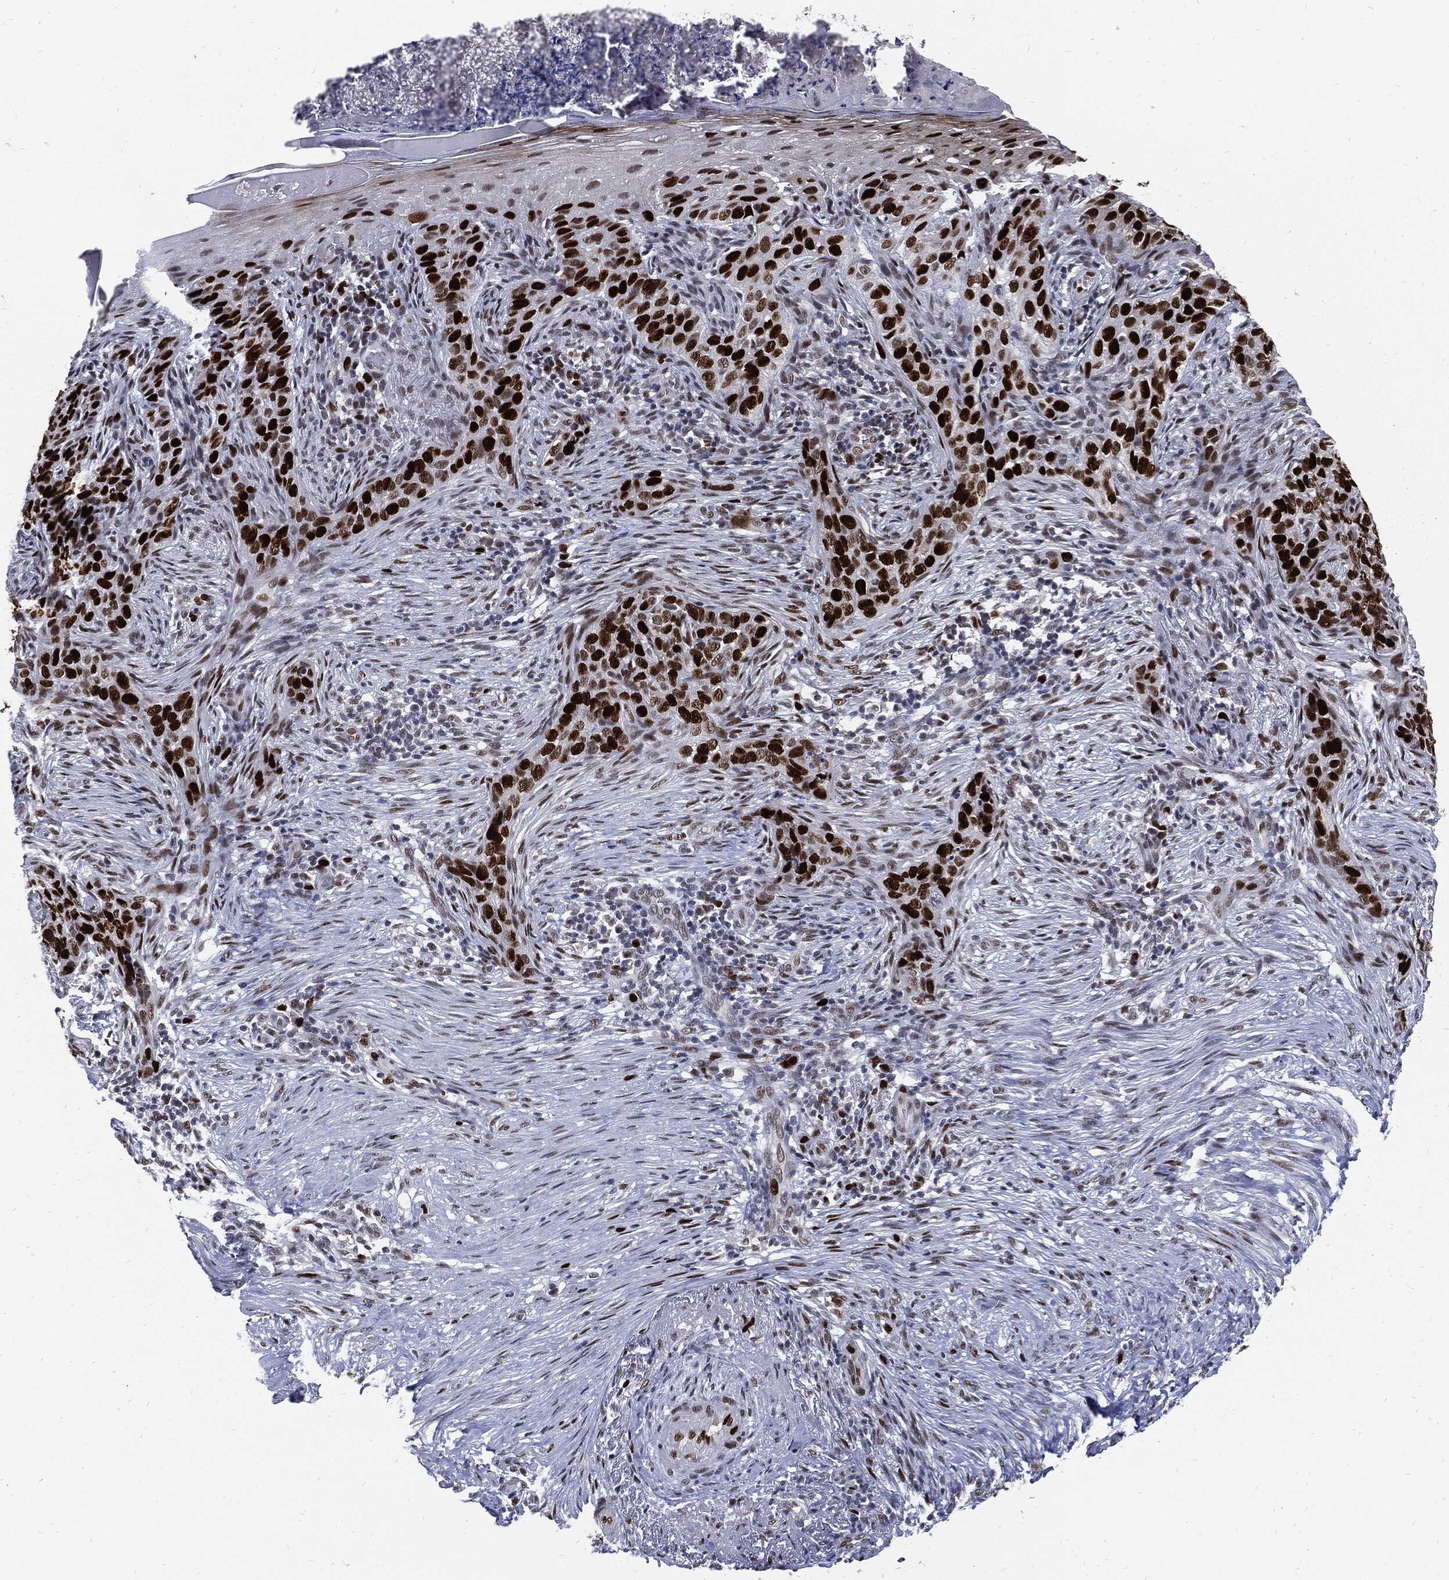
{"staining": {"intensity": "strong", "quantity": ">75%", "location": "nuclear"}, "tissue": "skin cancer", "cell_type": "Tumor cells", "image_type": "cancer", "snomed": [{"axis": "morphology", "description": "Squamous cell carcinoma, NOS"}, {"axis": "topography", "description": "Skin"}], "caption": "Protein expression analysis of skin cancer (squamous cell carcinoma) shows strong nuclear staining in about >75% of tumor cells. The staining was performed using DAB (3,3'-diaminobenzidine), with brown indicating positive protein expression. Nuclei are stained blue with hematoxylin.", "gene": "NBN", "patient": {"sex": "male", "age": 88}}